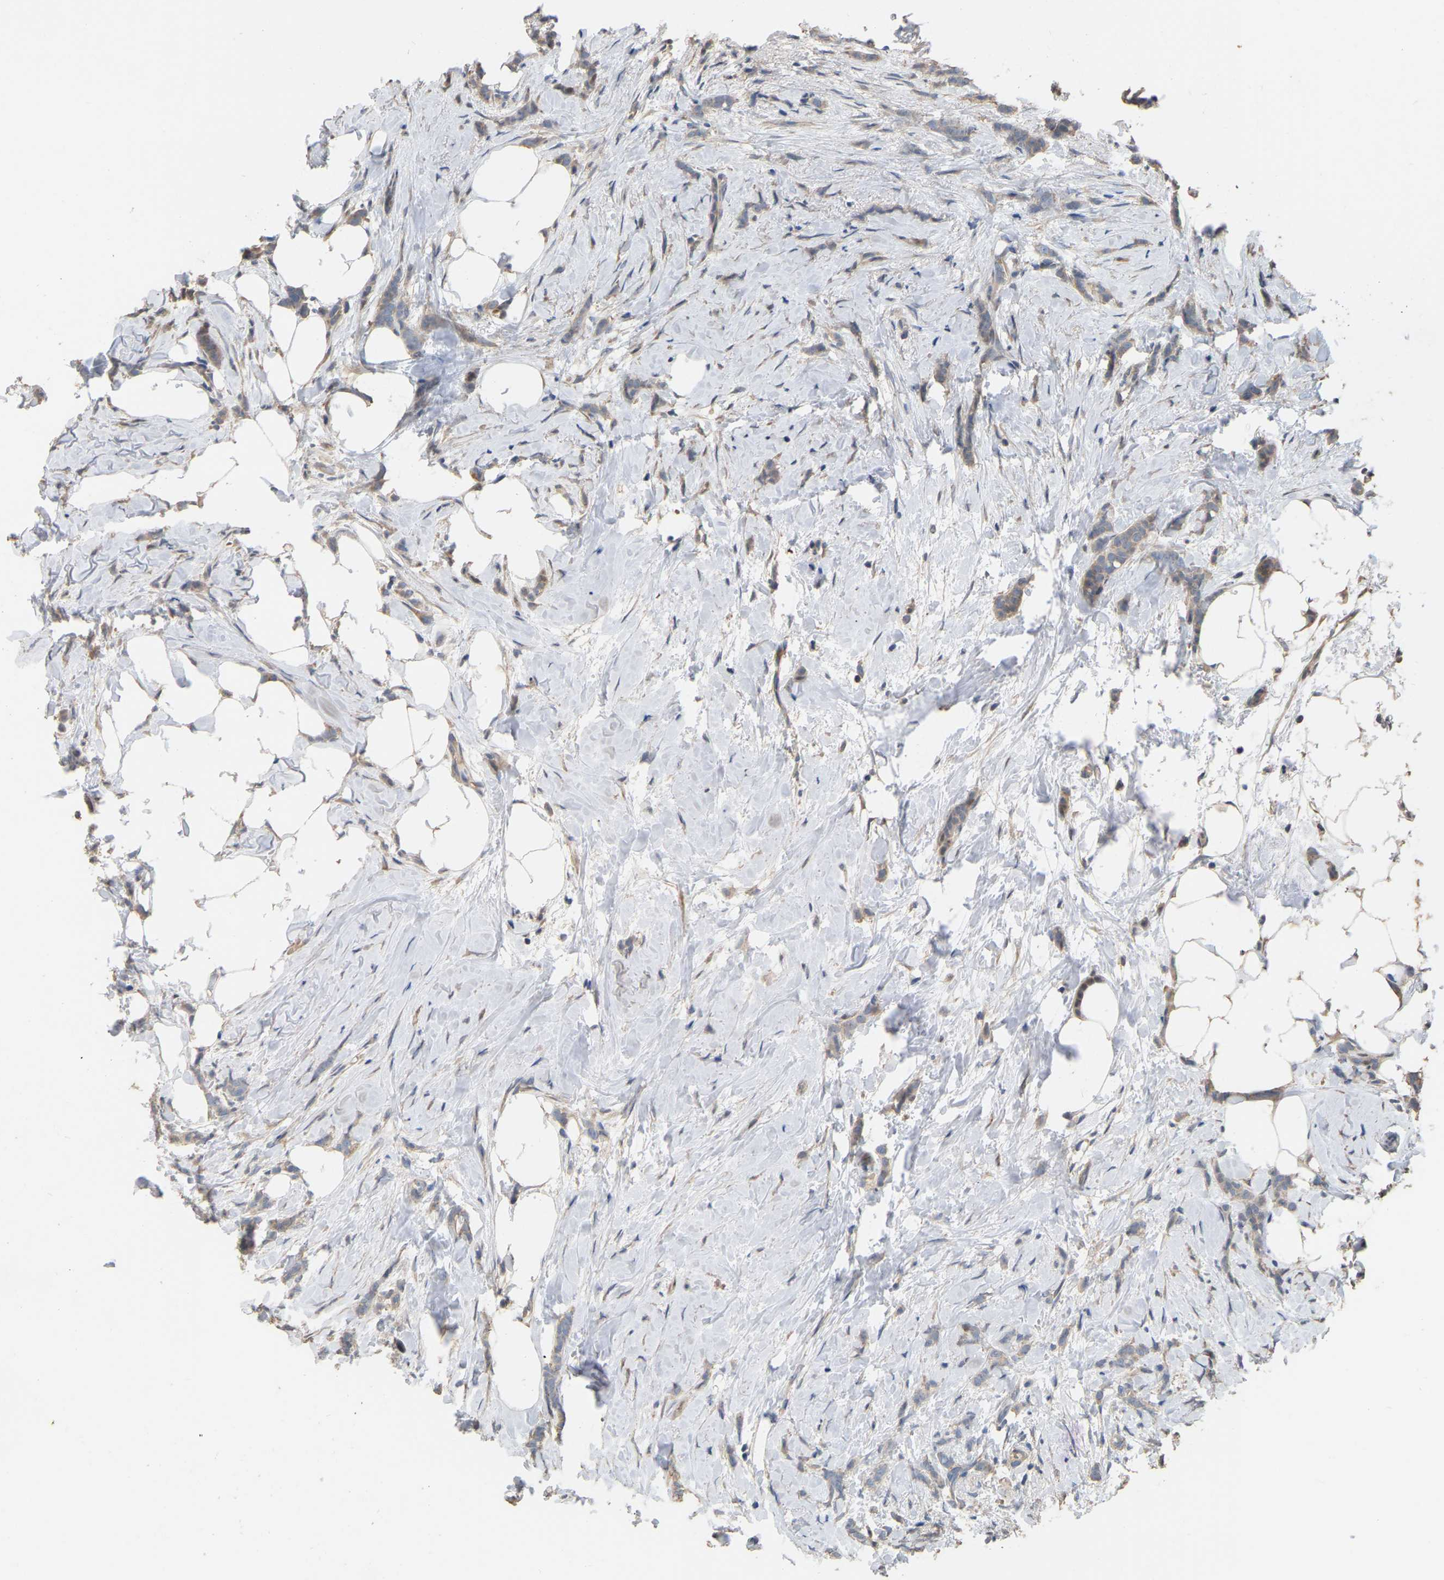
{"staining": {"intensity": "weak", "quantity": ">75%", "location": "cytoplasmic/membranous"}, "tissue": "breast cancer", "cell_type": "Tumor cells", "image_type": "cancer", "snomed": [{"axis": "morphology", "description": "Lobular carcinoma, in situ"}, {"axis": "morphology", "description": "Lobular carcinoma"}, {"axis": "topography", "description": "Breast"}], "caption": "The image exhibits staining of breast lobular carcinoma in situ, revealing weak cytoplasmic/membranous protein expression (brown color) within tumor cells.", "gene": "NCS1", "patient": {"sex": "female", "age": 41}}